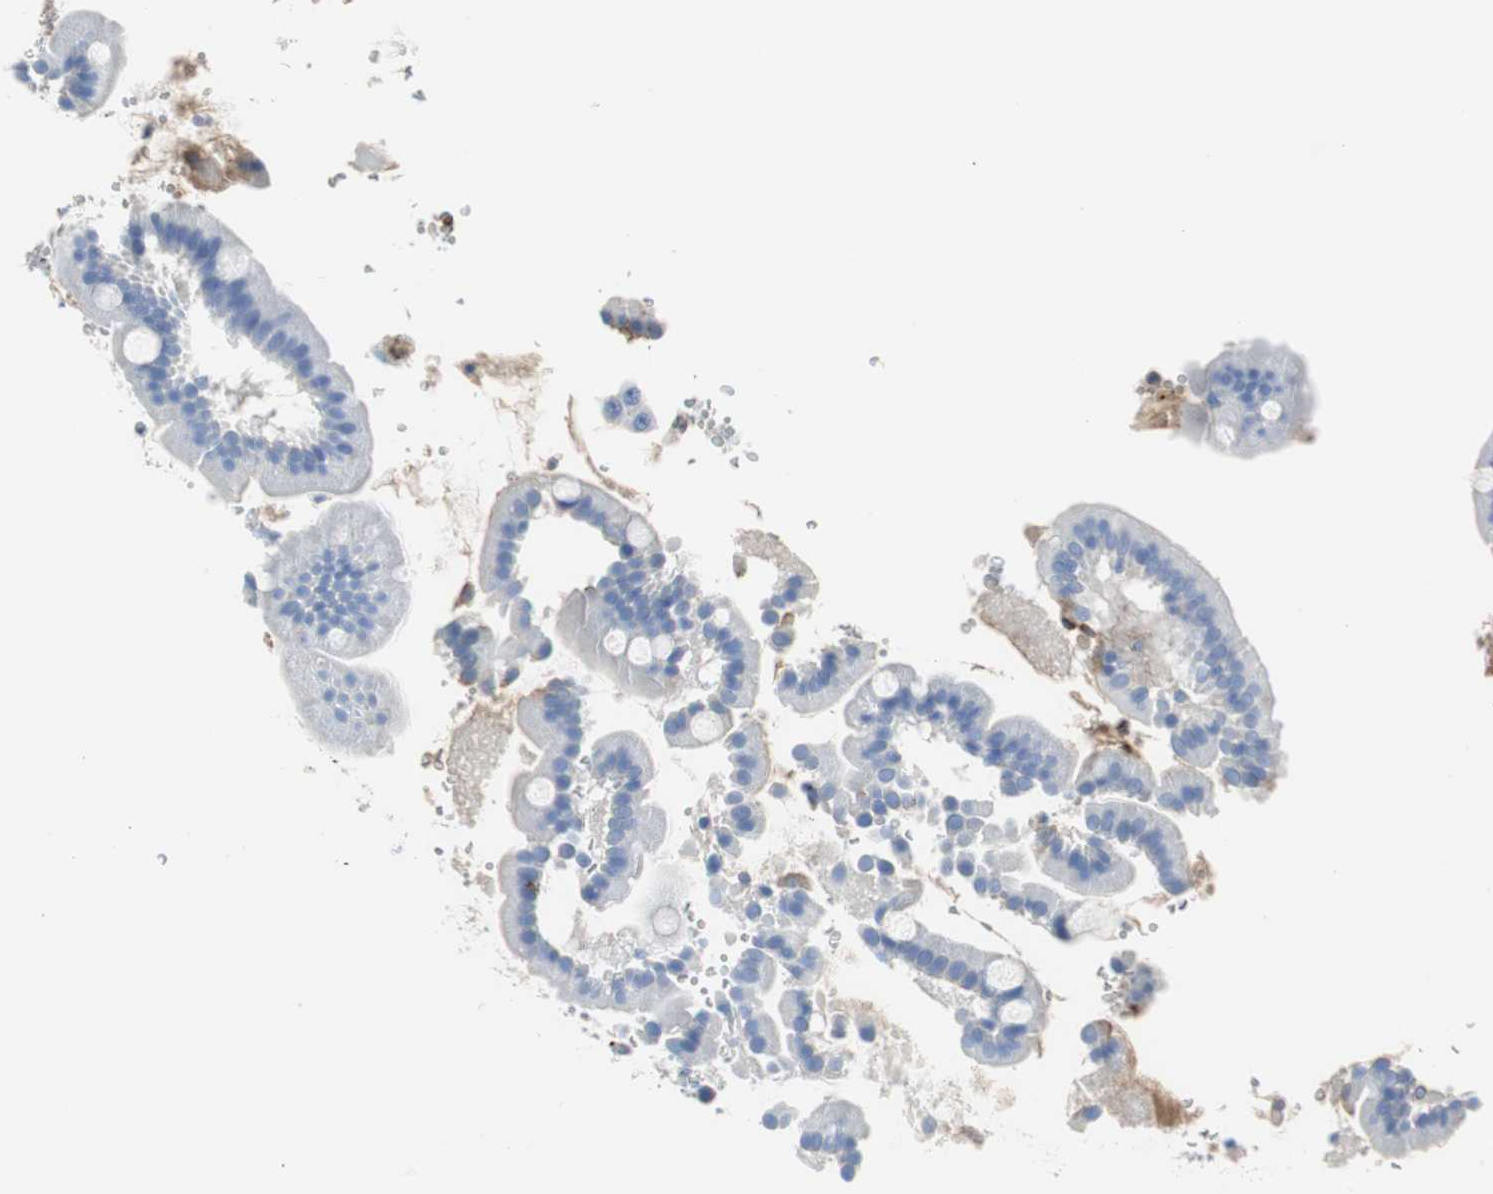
{"staining": {"intensity": "moderate", "quantity": "<25%", "location": "cytoplasmic/membranous"}, "tissue": "duodenum", "cell_type": "Glandular cells", "image_type": "normal", "snomed": [{"axis": "morphology", "description": "Normal tissue, NOS"}, {"axis": "topography", "description": "Duodenum"}], "caption": "This is an image of immunohistochemistry (IHC) staining of normal duodenum, which shows moderate staining in the cytoplasmic/membranous of glandular cells.", "gene": "APCS", "patient": {"sex": "male", "age": 50}}